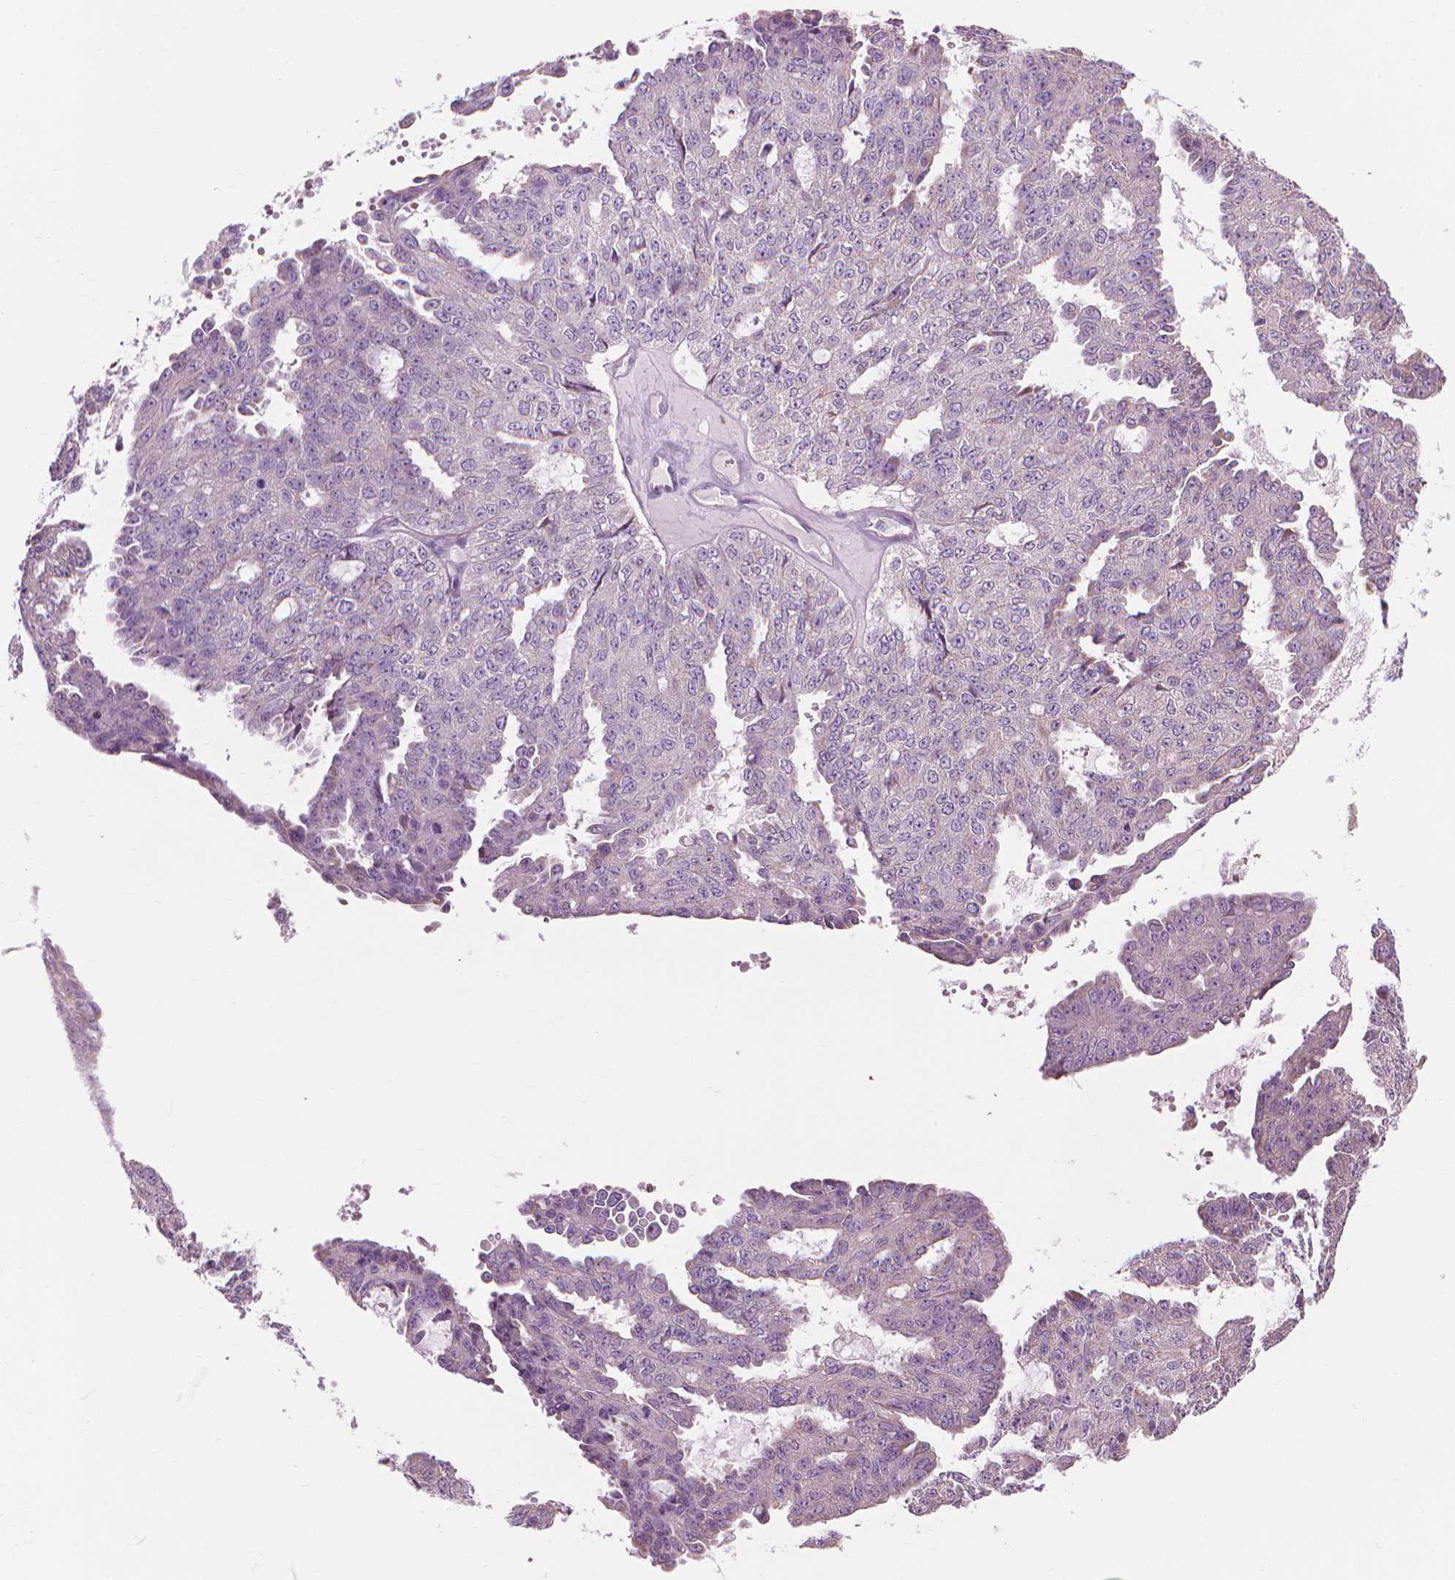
{"staining": {"intensity": "negative", "quantity": "none", "location": "none"}, "tissue": "ovarian cancer", "cell_type": "Tumor cells", "image_type": "cancer", "snomed": [{"axis": "morphology", "description": "Cystadenocarcinoma, serous, NOS"}, {"axis": "topography", "description": "Ovary"}], "caption": "Immunohistochemistry histopathology image of ovarian cancer (serous cystadenocarcinoma) stained for a protein (brown), which displays no positivity in tumor cells.", "gene": "CFAP126", "patient": {"sex": "female", "age": 71}}